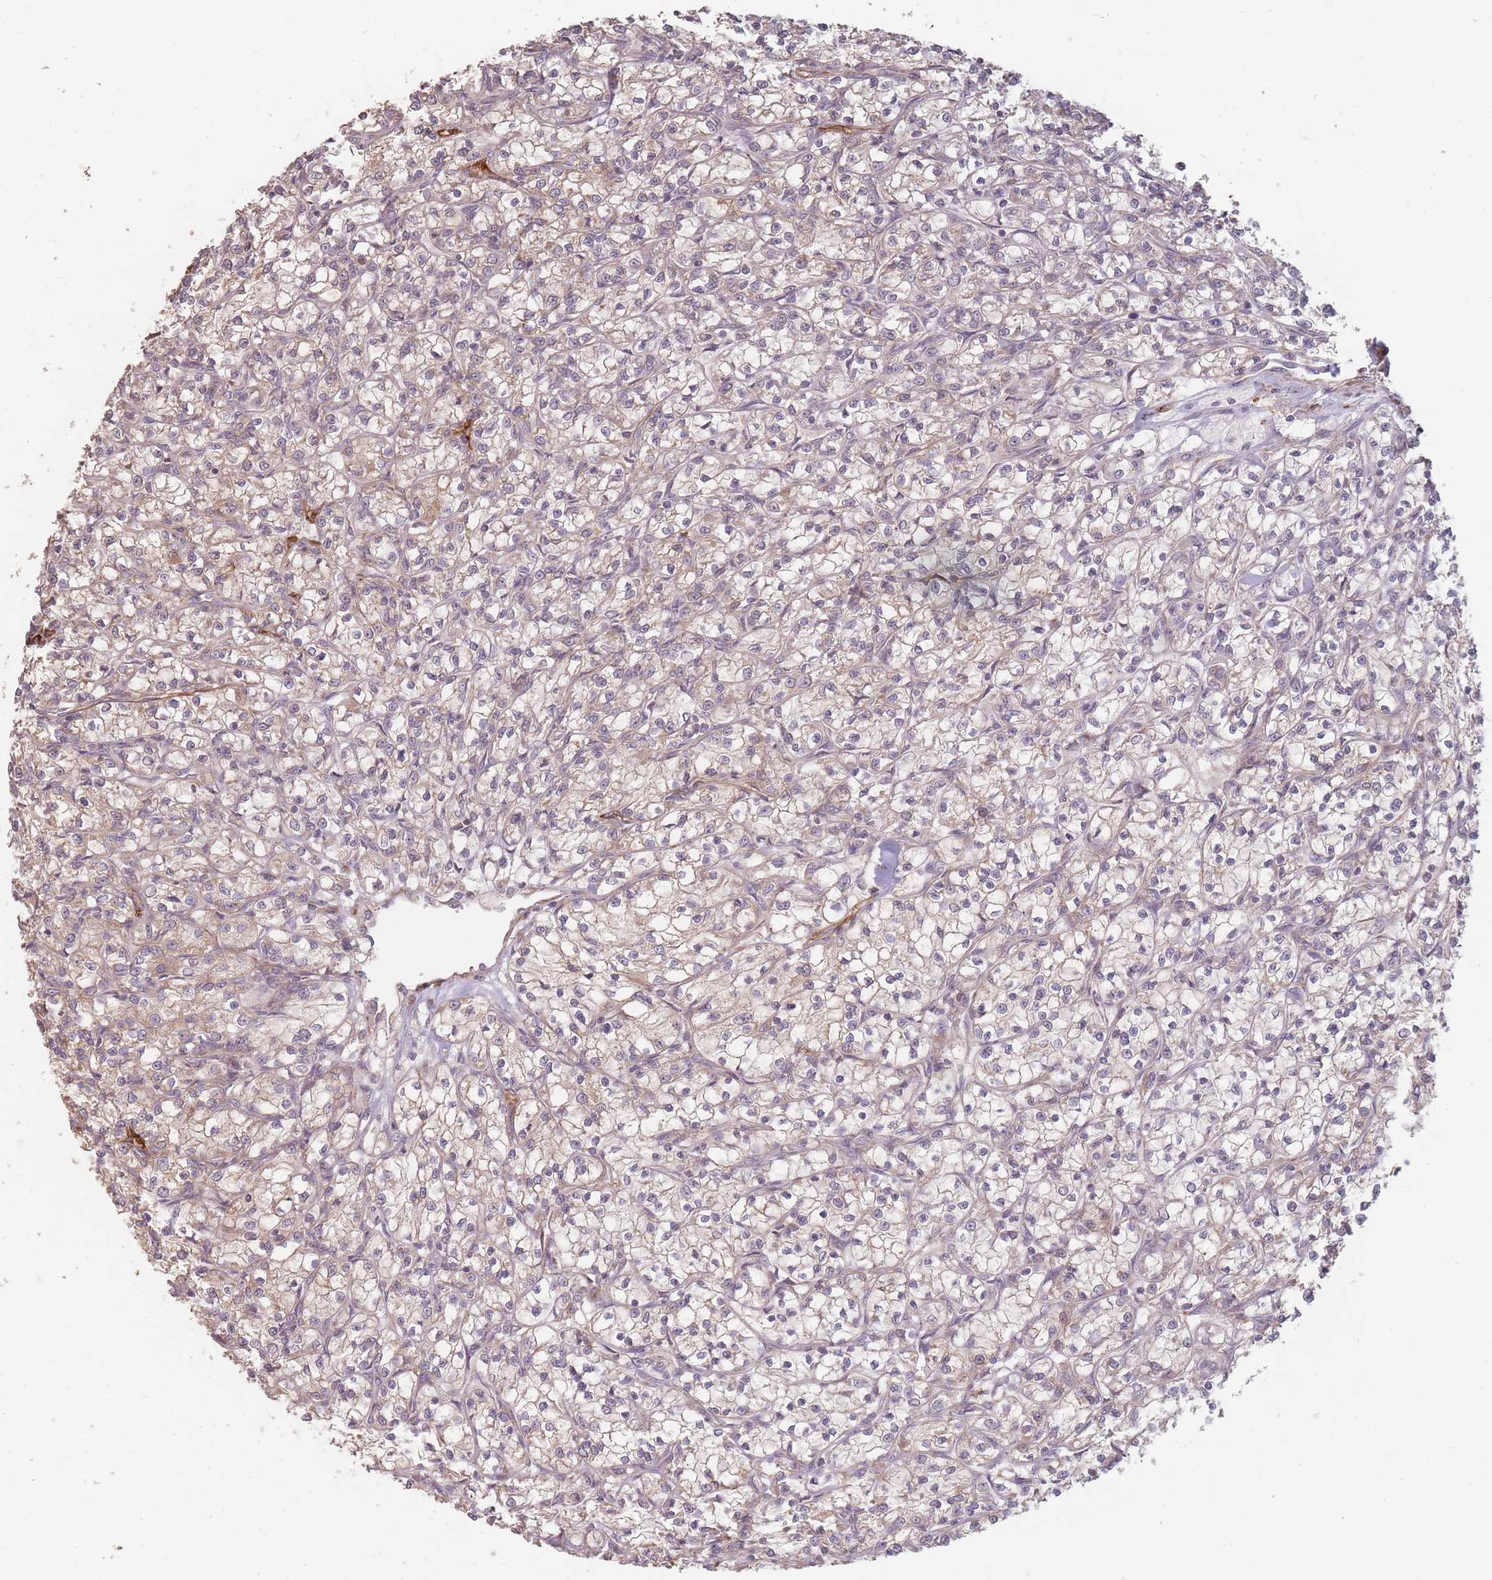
{"staining": {"intensity": "weak", "quantity": "<25%", "location": "cytoplasmic/membranous"}, "tissue": "renal cancer", "cell_type": "Tumor cells", "image_type": "cancer", "snomed": [{"axis": "morphology", "description": "Adenocarcinoma, NOS"}, {"axis": "topography", "description": "Kidney"}], "caption": "Immunohistochemical staining of human renal cancer exhibits no significant expression in tumor cells.", "gene": "MRPS6", "patient": {"sex": "female", "age": 59}}